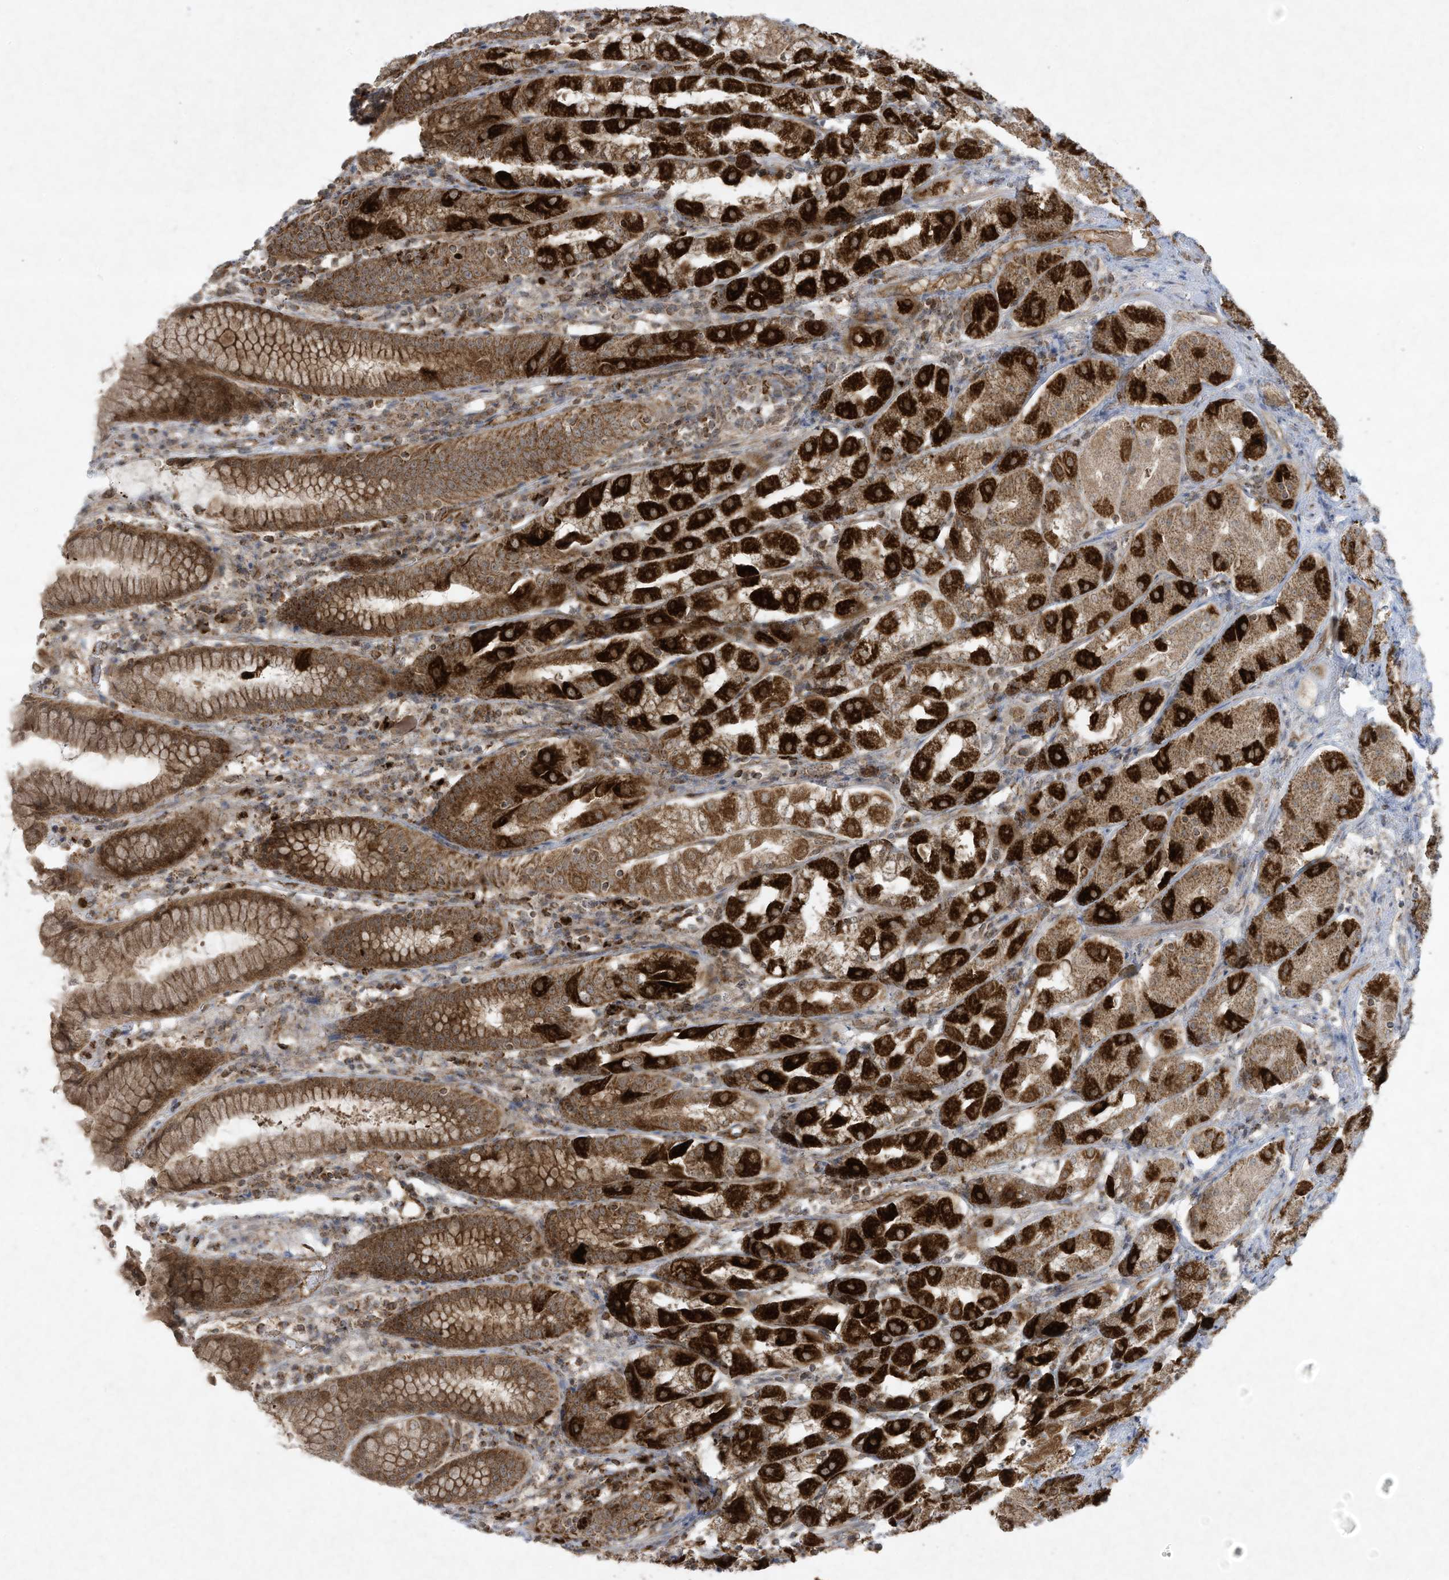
{"staining": {"intensity": "strong", "quantity": ">75%", "location": "cytoplasmic/membranous"}, "tissue": "stomach", "cell_type": "Glandular cells", "image_type": "normal", "snomed": [{"axis": "morphology", "description": "Normal tissue, NOS"}, {"axis": "topography", "description": "Stomach"}, {"axis": "topography", "description": "Stomach, lower"}], "caption": "Protein analysis of benign stomach exhibits strong cytoplasmic/membranous expression in about >75% of glandular cells. Using DAB (brown) and hematoxylin (blue) stains, captured at high magnification using brightfield microscopy.", "gene": "CHRNA4", "patient": {"sex": "female", "age": 56}}